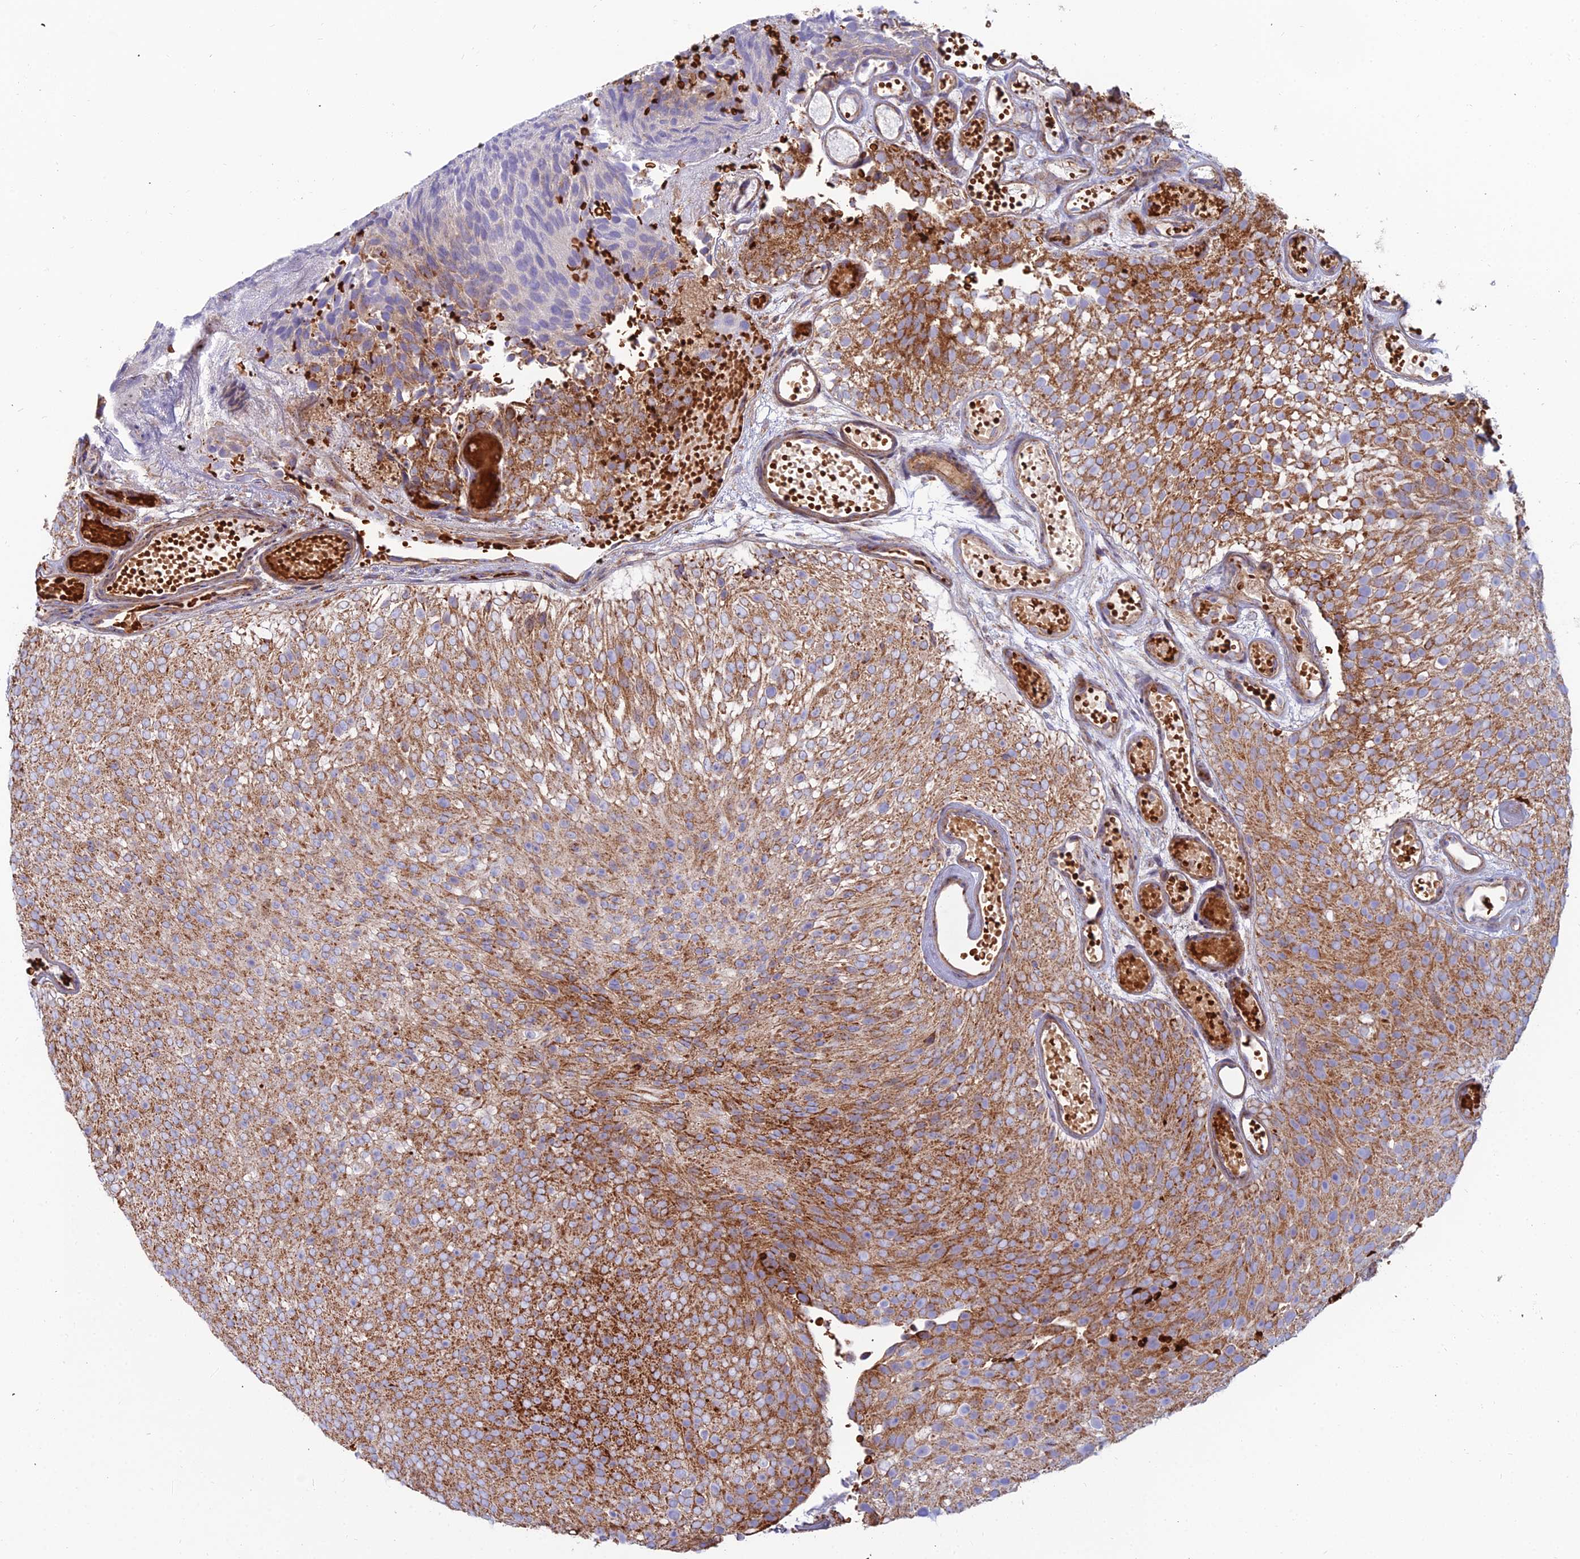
{"staining": {"intensity": "strong", "quantity": ">75%", "location": "cytoplasmic/membranous"}, "tissue": "urothelial cancer", "cell_type": "Tumor cells", "image_type": "cancer", "snomed": [{"axis": "morphology", "description": "Urothelial carcinoma, Low grade"}, {"axis": "topography", "description": "Urinary bladder"}], "caption": "Immunohistochemical staining of urothelial carcinoma (low-grade) shows strong cytoplasmic/membranous protein staining in approximately >75% of tumor cells.", "gene": "SLC35F4", "patient": {"sex": "male", "age": 78}}